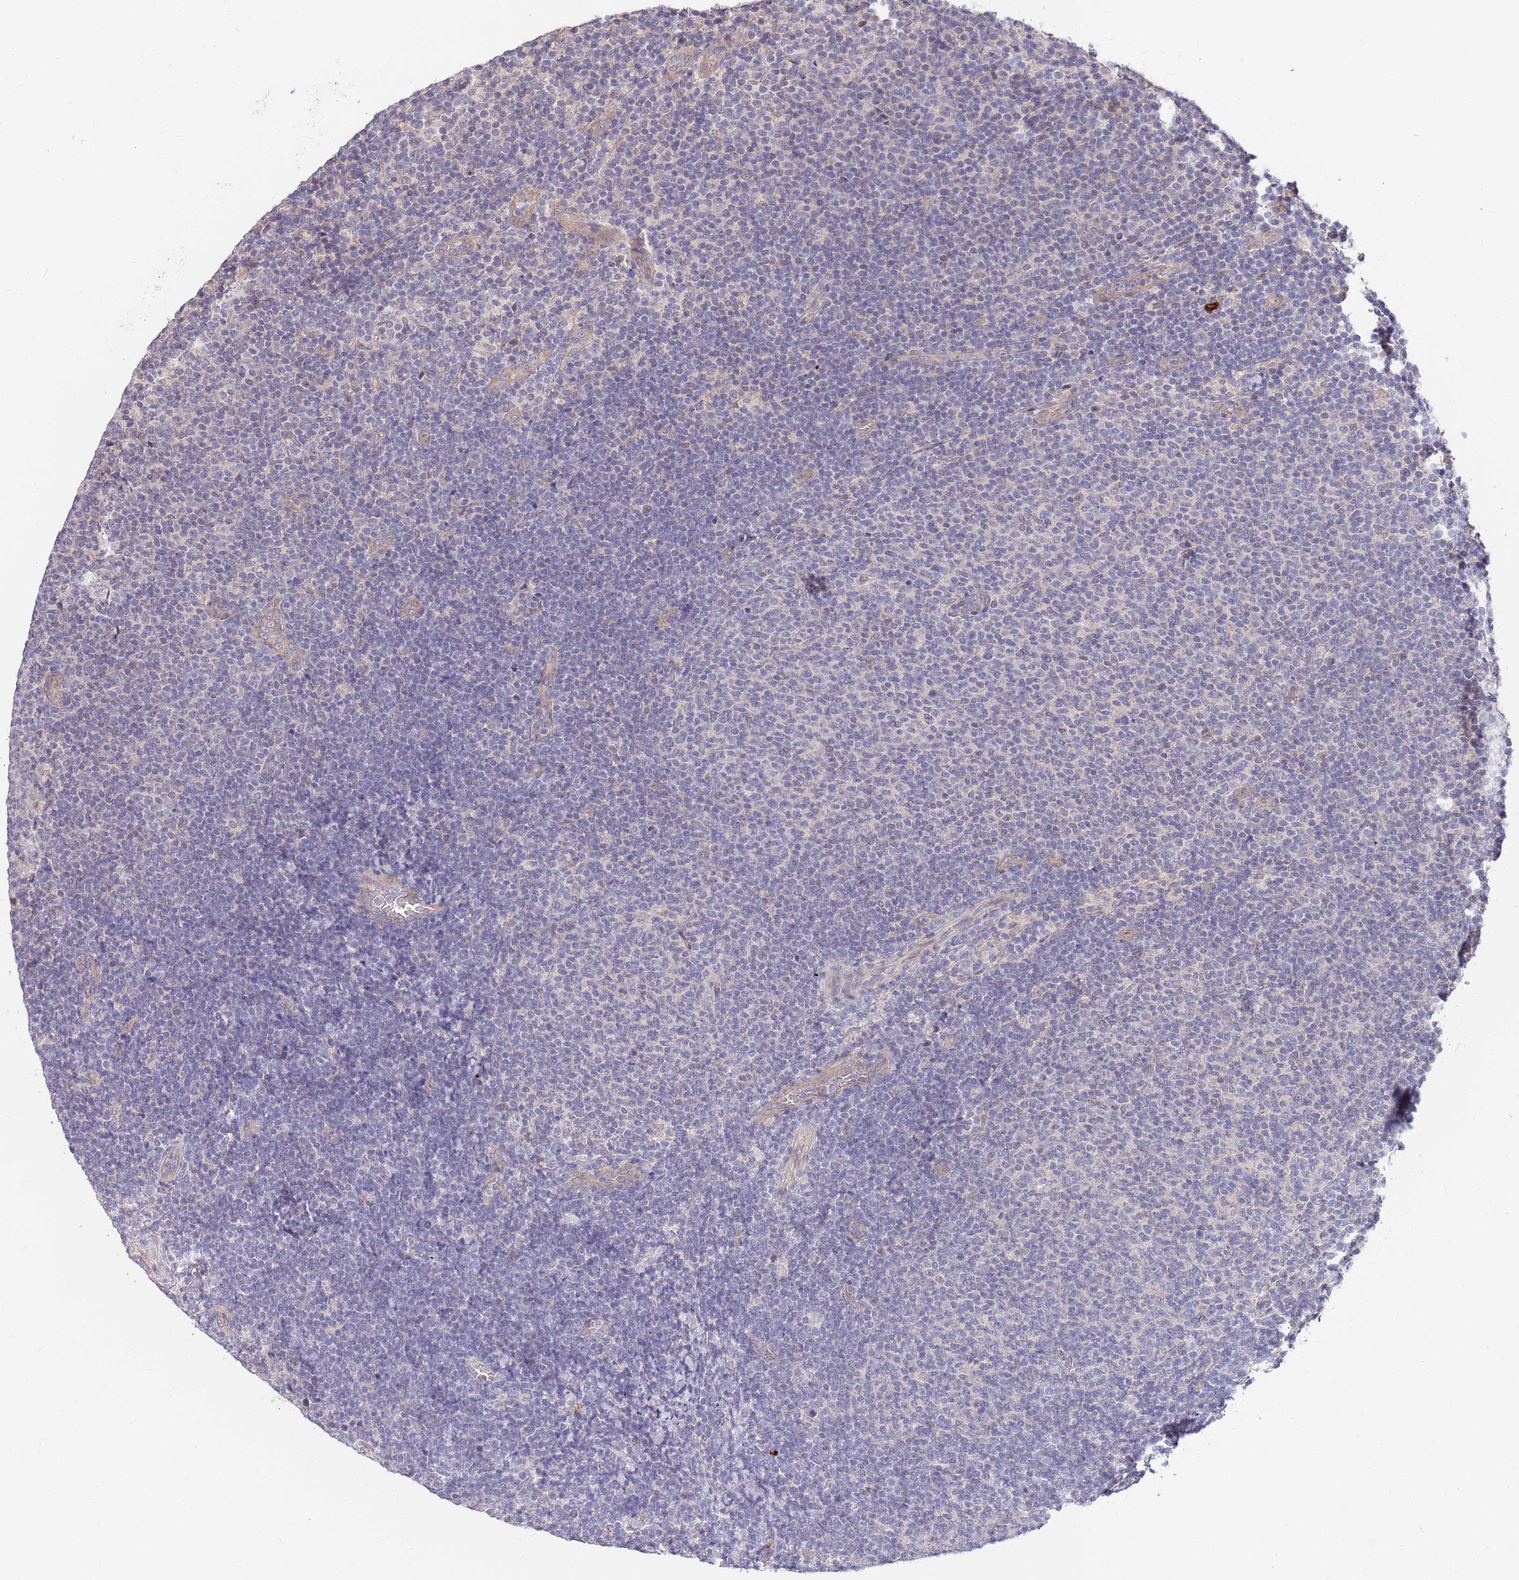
{"staining": {"intensity": "negative", "quantity": "none", "location": "none"}, "tissue": "lymphoma", "cell_type": "Tumor cells", "image_type": "cancer", "snomed": [{"axis": "morphology", "description": "Malignant lymphoma, non-Hodgkin's type, Low grade"}, {"axis": "topography", "description": "Lymph node"}], "caption": "An image of human malignant lymphoma, non-Hodgkin's type (low-grade) is negative for staining in tumor cells. (DAB IHC visualized using brightfield microscopy, high magnification).", "gene": "MARVELD2", "patient": {"sex": "male", "age": 66}}